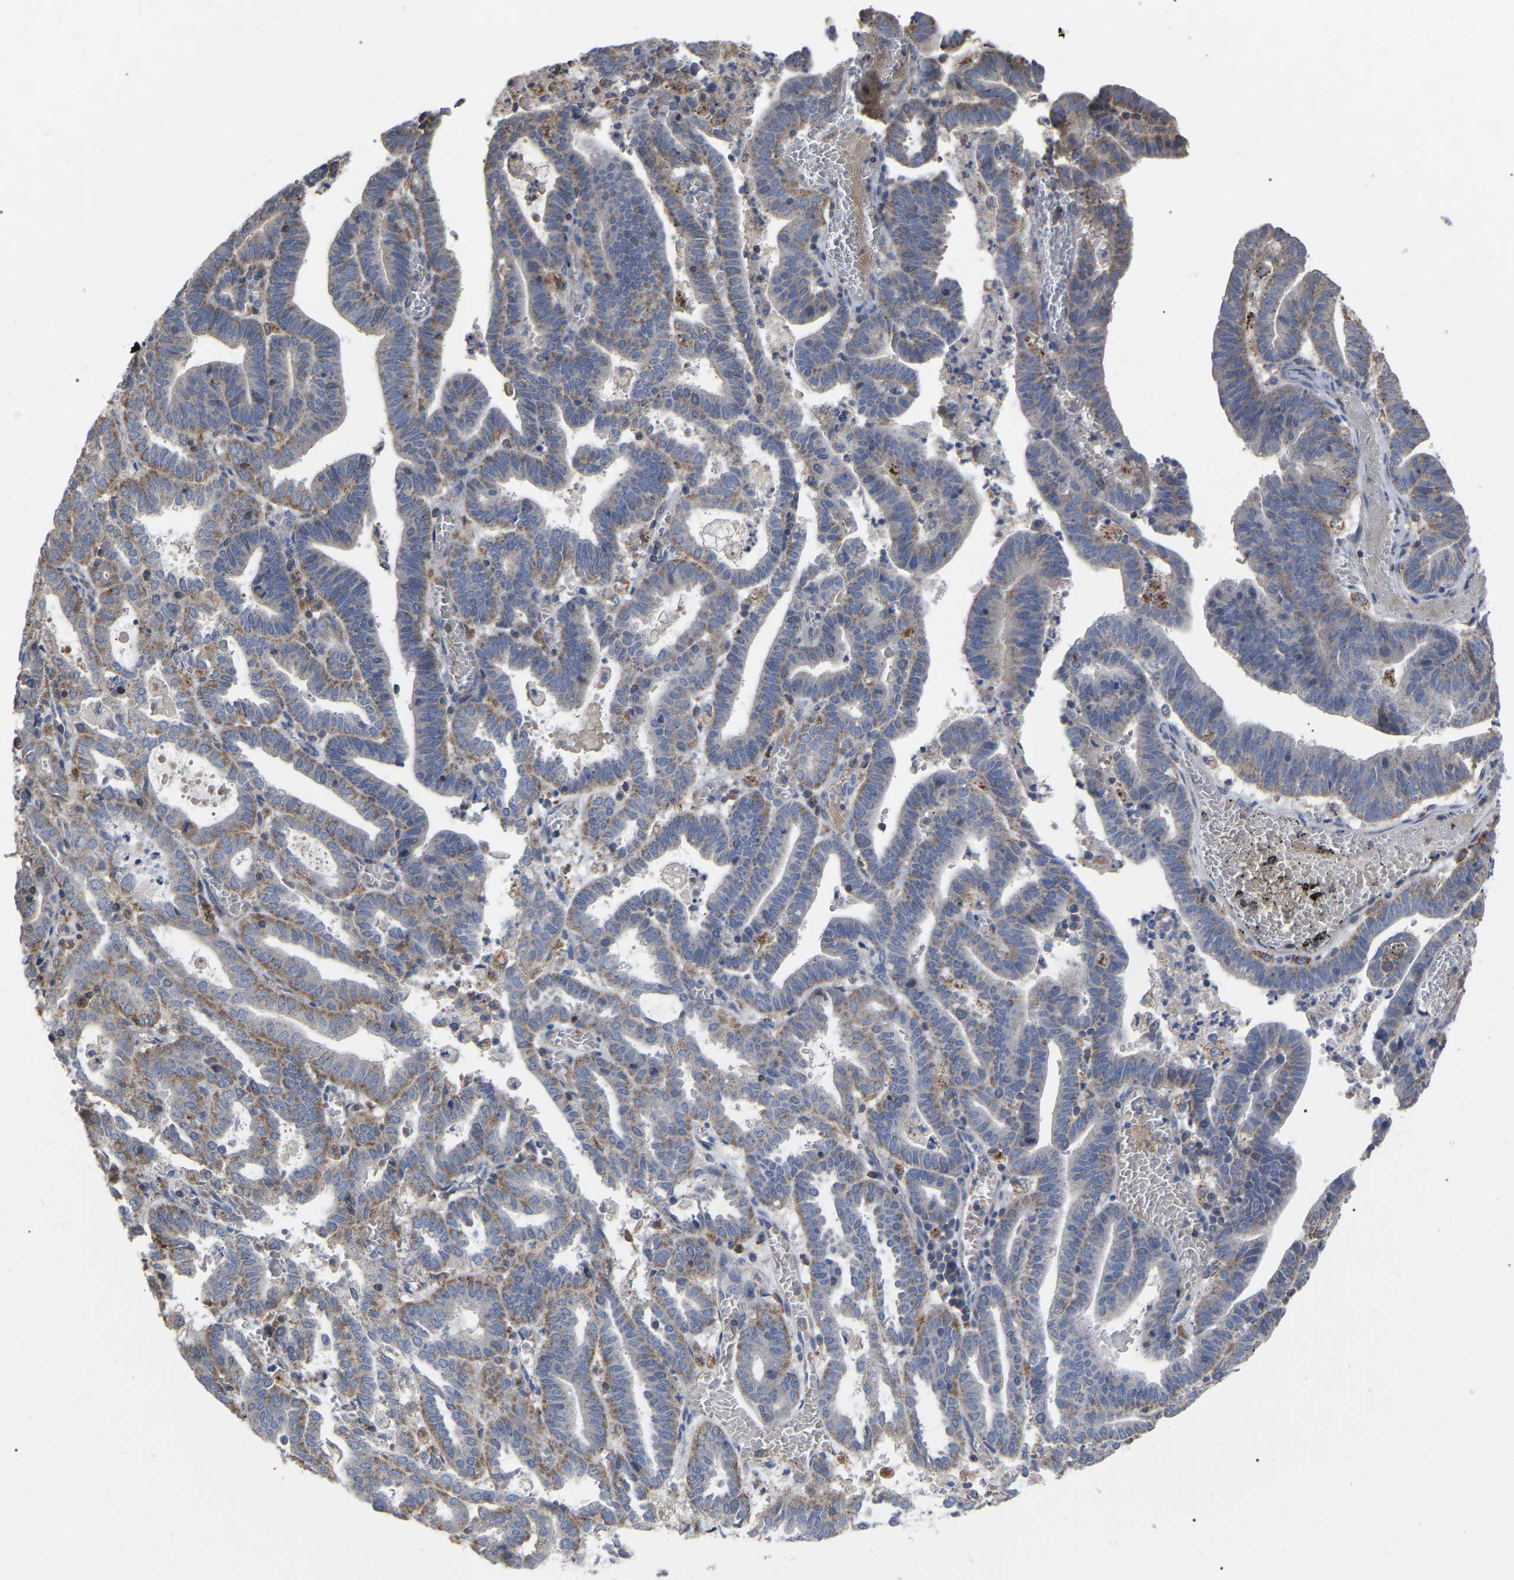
{"staining": {"intensity": "weak", "quantity": "25%-75%", "location": "cytoplasmic/membranous"}, "tissue": "endometrial cancer", "cell_type": "Tumor cells", "image_type": "cancer", "snomed": [{"axis": "morphology", "description": "Adenocarcinoma, NOS"}, {"axis": "topography", "description": "Uterus"}], "caption": "An IHC micrograph of tumor tissue is shown. Protein staining in brown shows weak cytoplasmic/membranous positivity in adenocarcinoma (endometrial) within tumor cells.", "gene": "FAM171A2", "patient": {"sex": "female", "age": 83}}